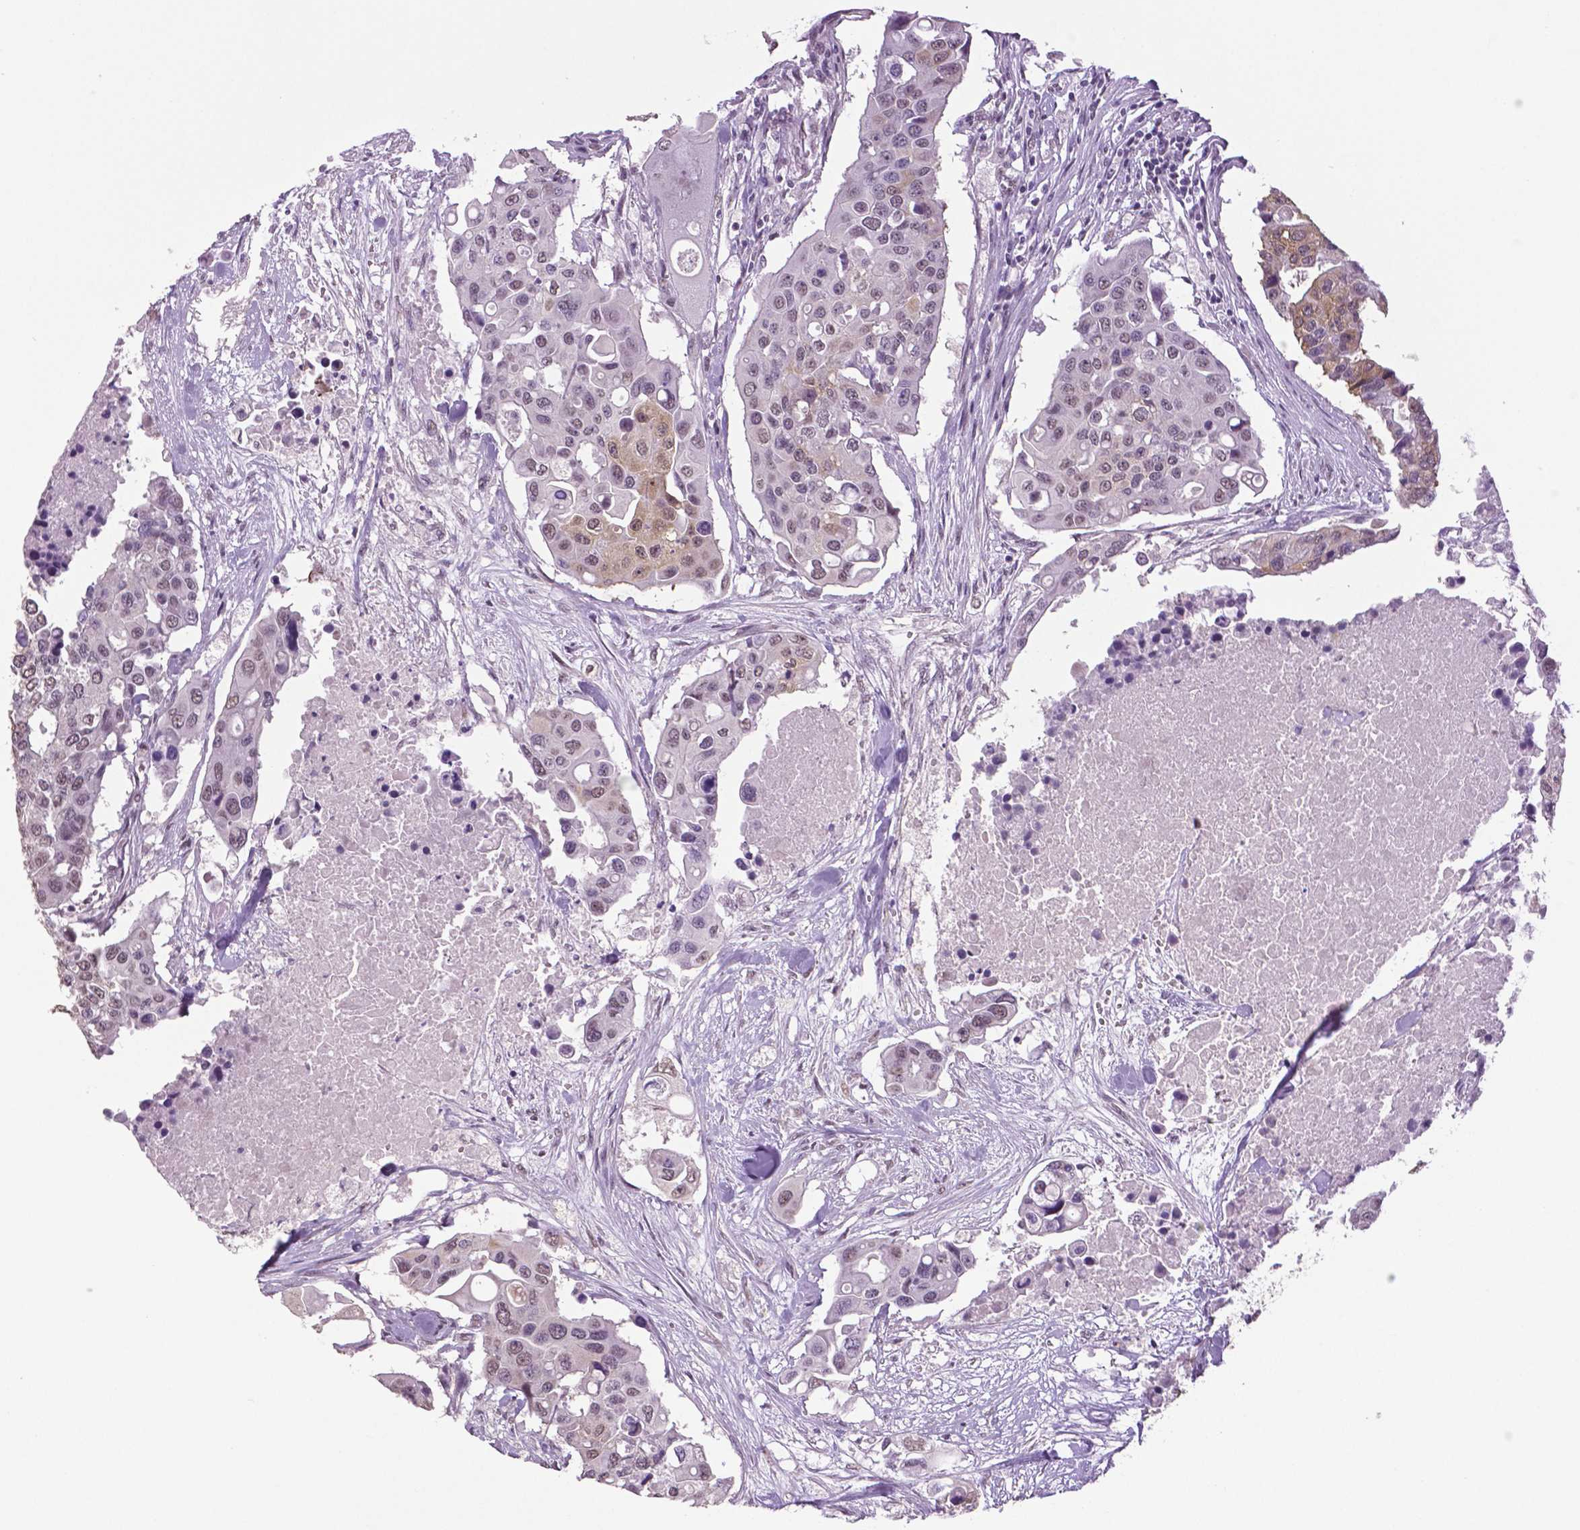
{"staining": {"intensity": "weak", "quantity": "<25%", "location": "cytoplasmic/membranous,nuclear"}, "tissue": "colorectal cancer", "cell_type": "Tumor cells", "image_type": "cancer", "snomed": [{"axis": "morphology", "description": "Adenocarcinoma, NOS"}, {"axis": "topography", "description": "Colon"}], "caption": "Immunohistochemistry (IHC) histopathology image of neoplastic tissue: adenocarcinoma (colorectal) stained with DAB reveals no significant protein staining in tumor cells.", "gene": "IGF2BP1", "patient": {"sex": "male", "age": 77}}